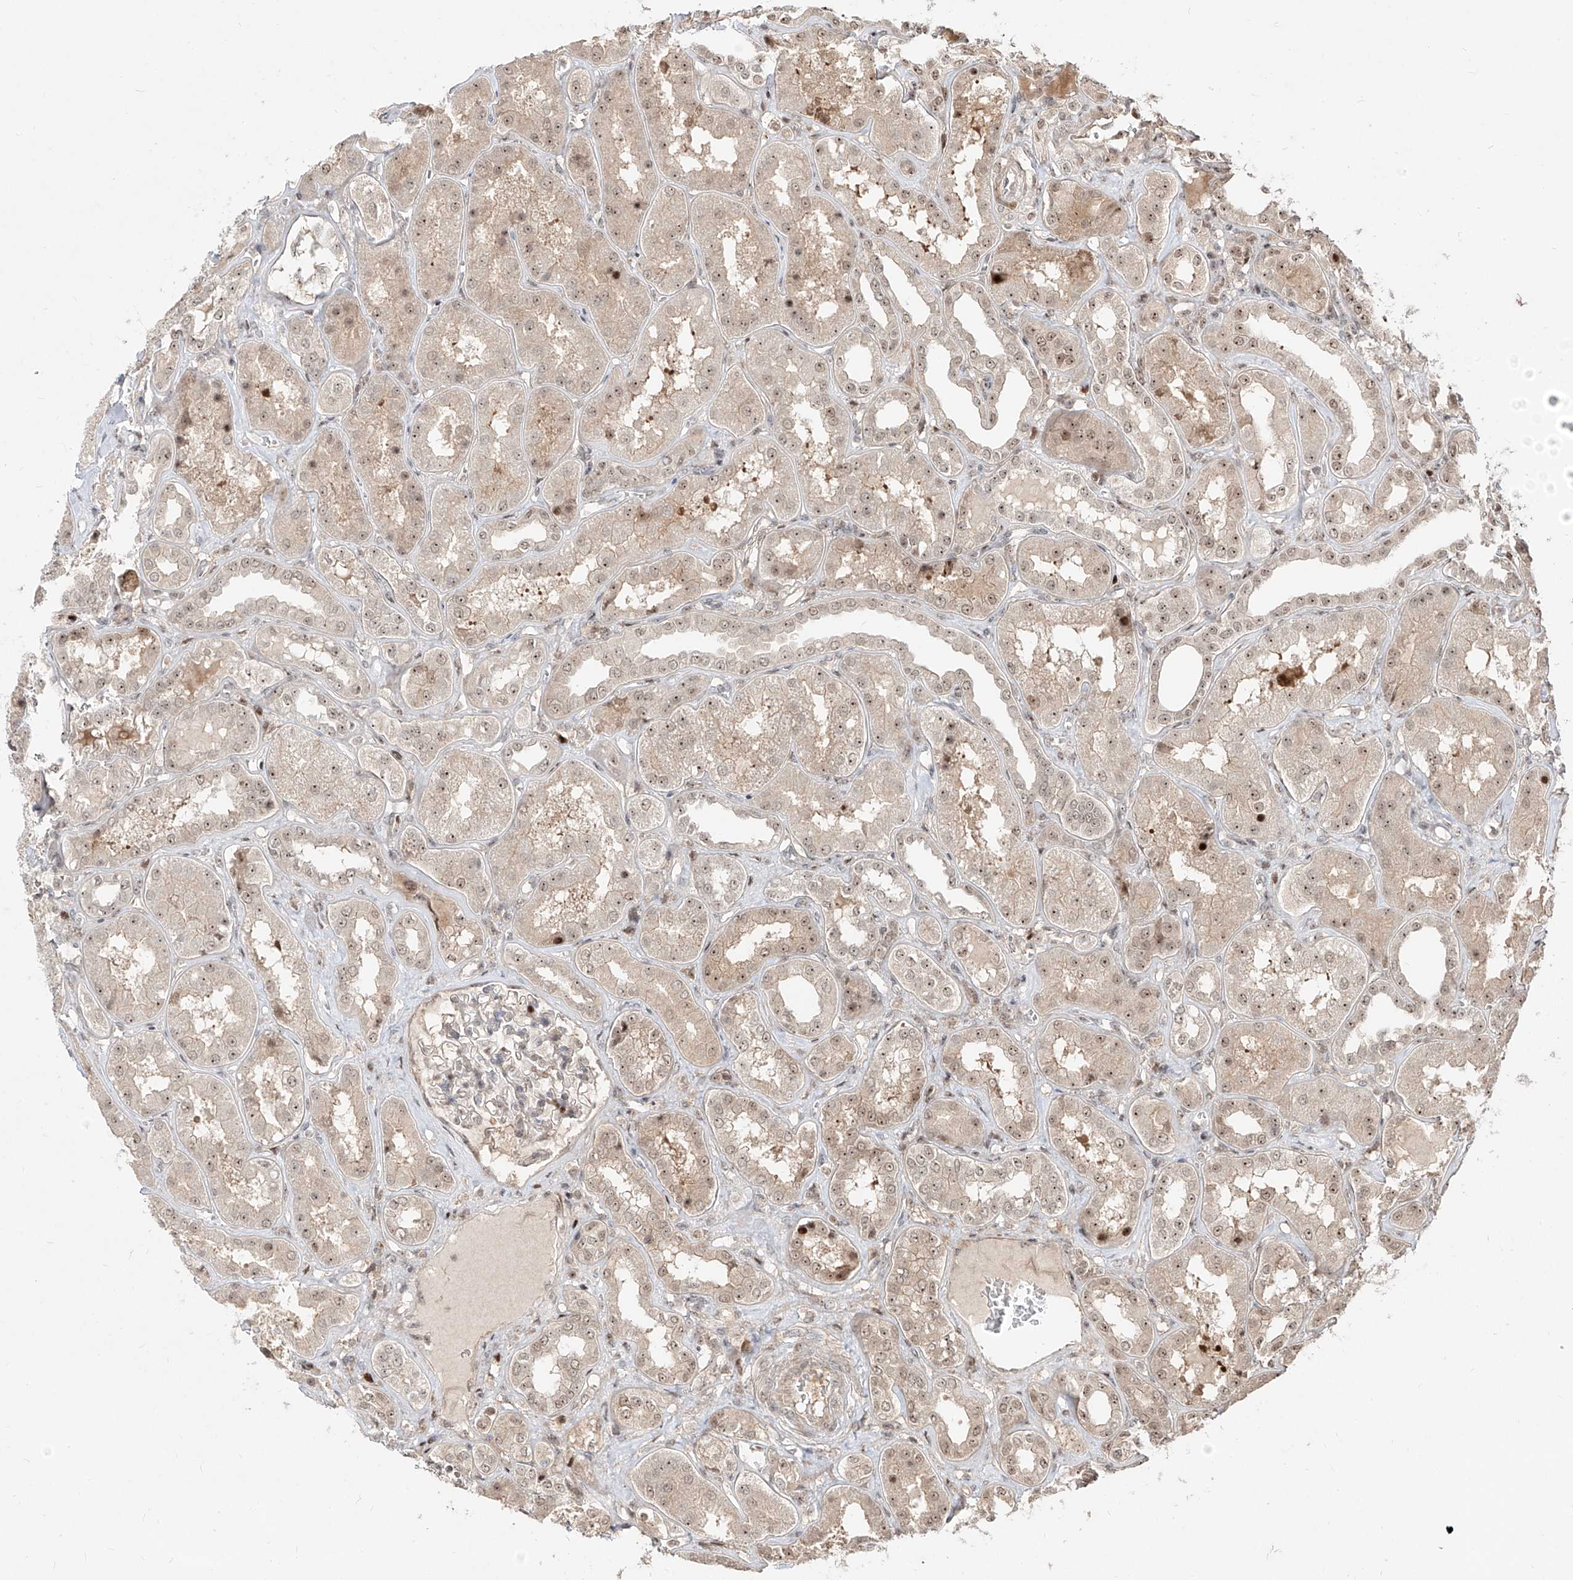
{"staining": {"intensity": "moderate", "quantity": "25%-75%", "location": "cytoplasmic/membranous,nuclear"}, "tissue": "kidney", "cell_type": "Cells in glomeruli", "image_type": "normal", "snomed": [{"axis": "morphology", "description": "Normal tissue, NOS"}, {"axis": "topography", "description": "Kidney"}], "caption": "Benign kidney exhibits moderate cytoplasmic/membranous,nuclear staining in about 25%-75% of cells in glomeruli, visualized by immunohistochemistry.", "gene": "ZNF710", "patient": {"sex": "female", "age": 56}}